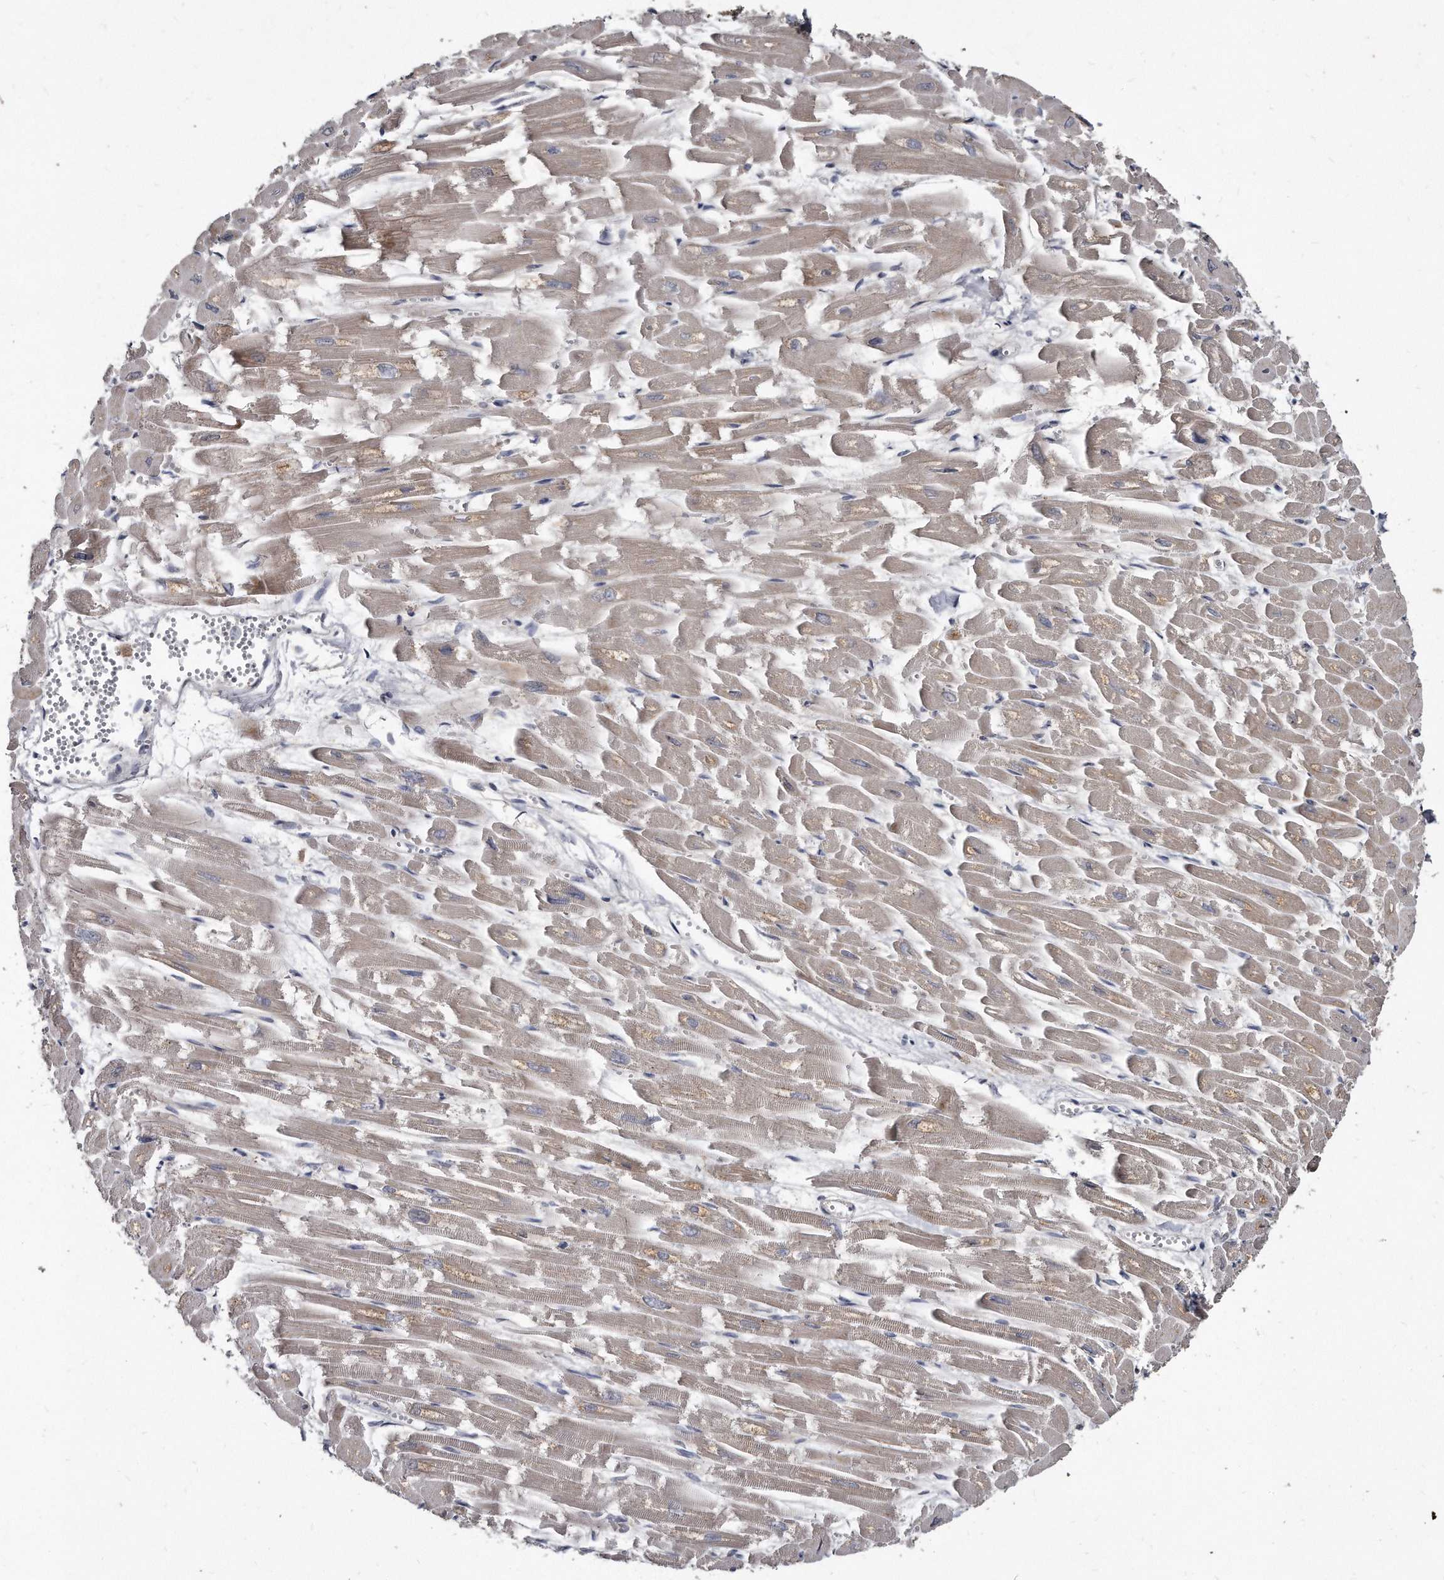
{"staining": {"intensity": "moderate", "quantity": "25%-75%", "location": "cytoplasmic/membranous"}, "tissue": "heart muscle", "cell_type": "Cardiomyocytes", "image_type": "normal", "snomed": [{"axis": "morphology", "description": "Normal tissue, NOS"}, {"axis": "topography", "description": "Heart"}], "caption": "High-power microscopy captured an immunohistochemistry photomicrograph of unremarkable heart muscle, revealing moderate cytoplasmic/membranous positivity in about 25%-75% of cardiomyocytes.", "gene": "KLHDC3", "patient": {"sex": "male", "age": 54}}